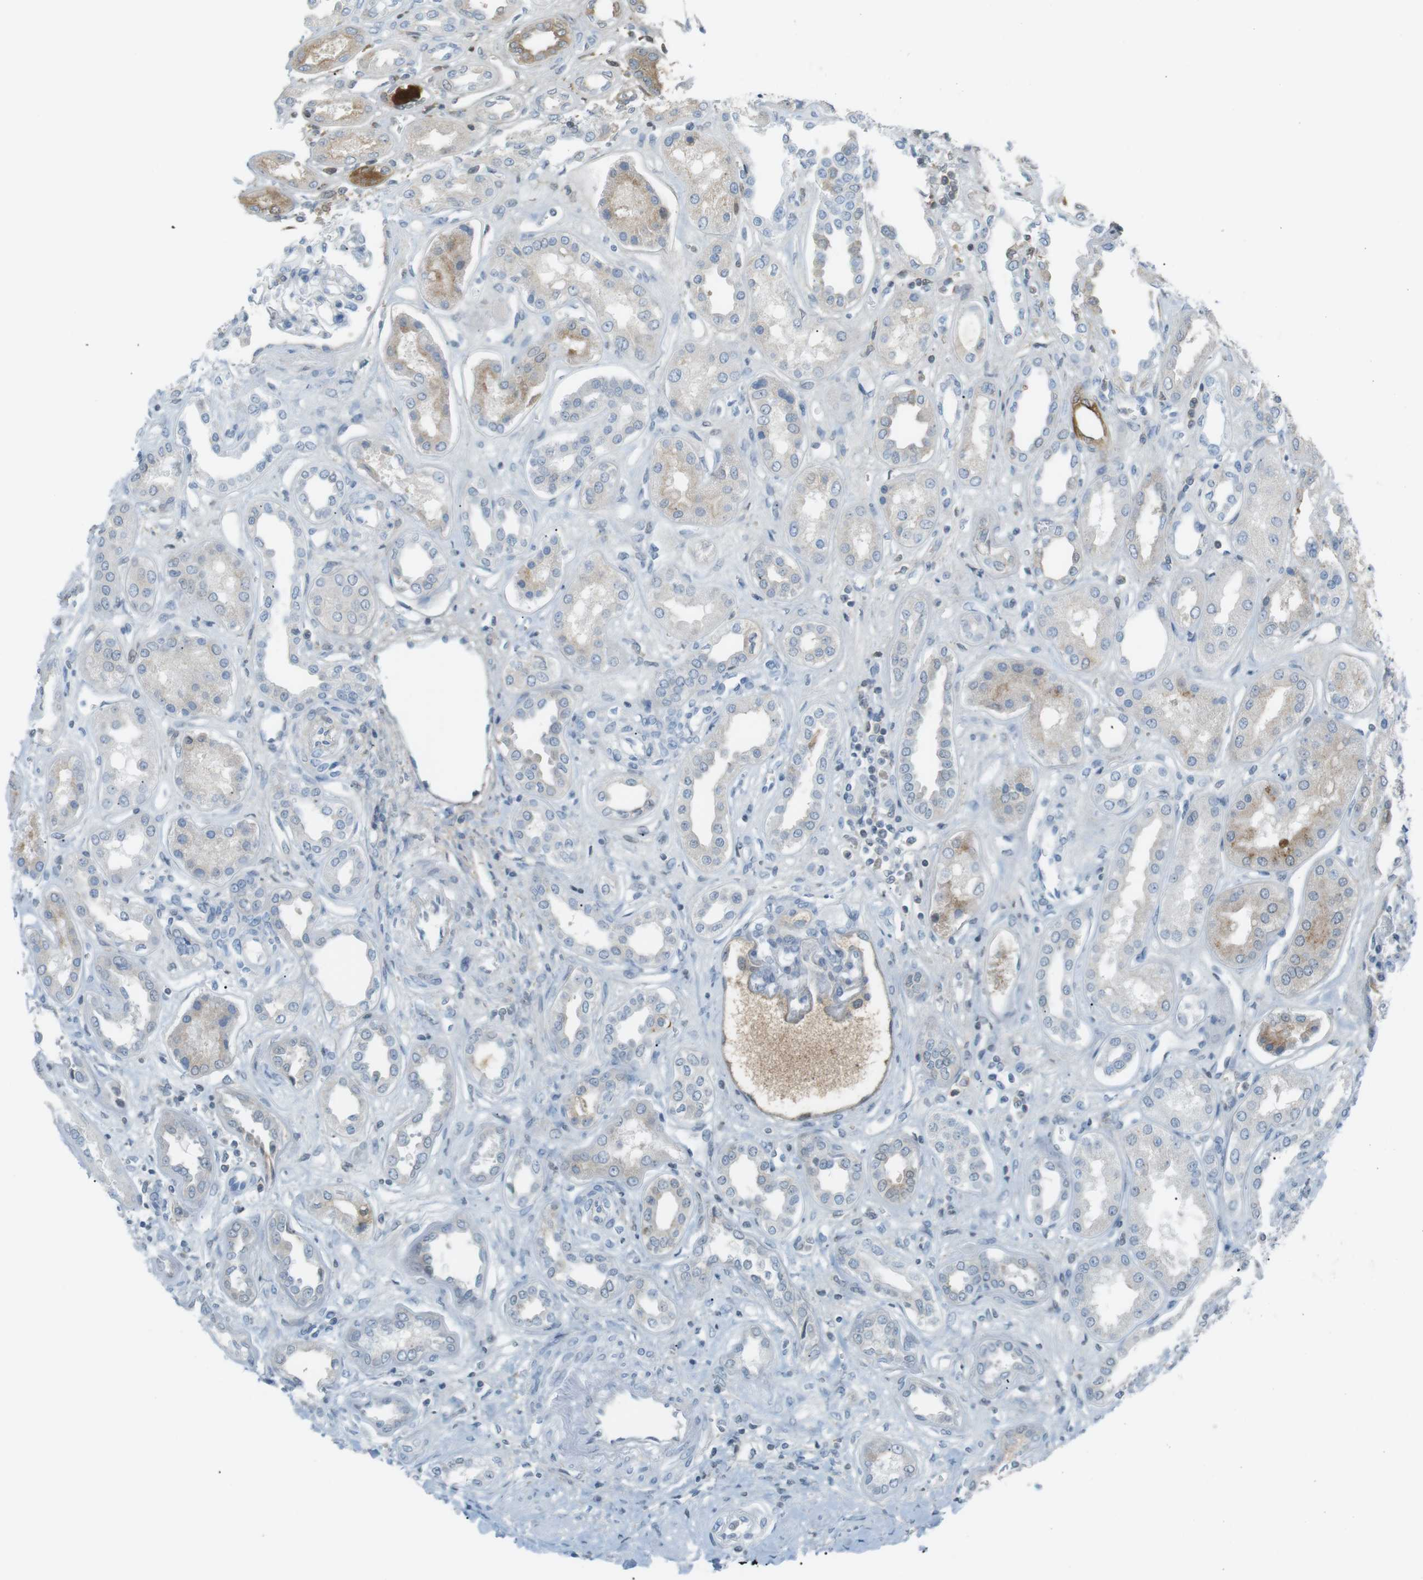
{"staining": {"intensity": "negative", "quantity": "none", "location": "none"}, "tissue": "kidney", "cell_type": "Cells in glomeruli", "image_type": "normal", "snomed": [{"axis": "morphology", "description": "Normal tissue, NOS"}, {"axis": "topography", "description": "Kidney"}], "caption": "The IHC histopathology image has no significant staining in cells in glomeruli of kidney. The staining is performed using DAB brown chromogen with nuclei counter-stained in using hematoxylin.", "gene": "AZGP1", "patient": {"sex": "male", "age": 59}}